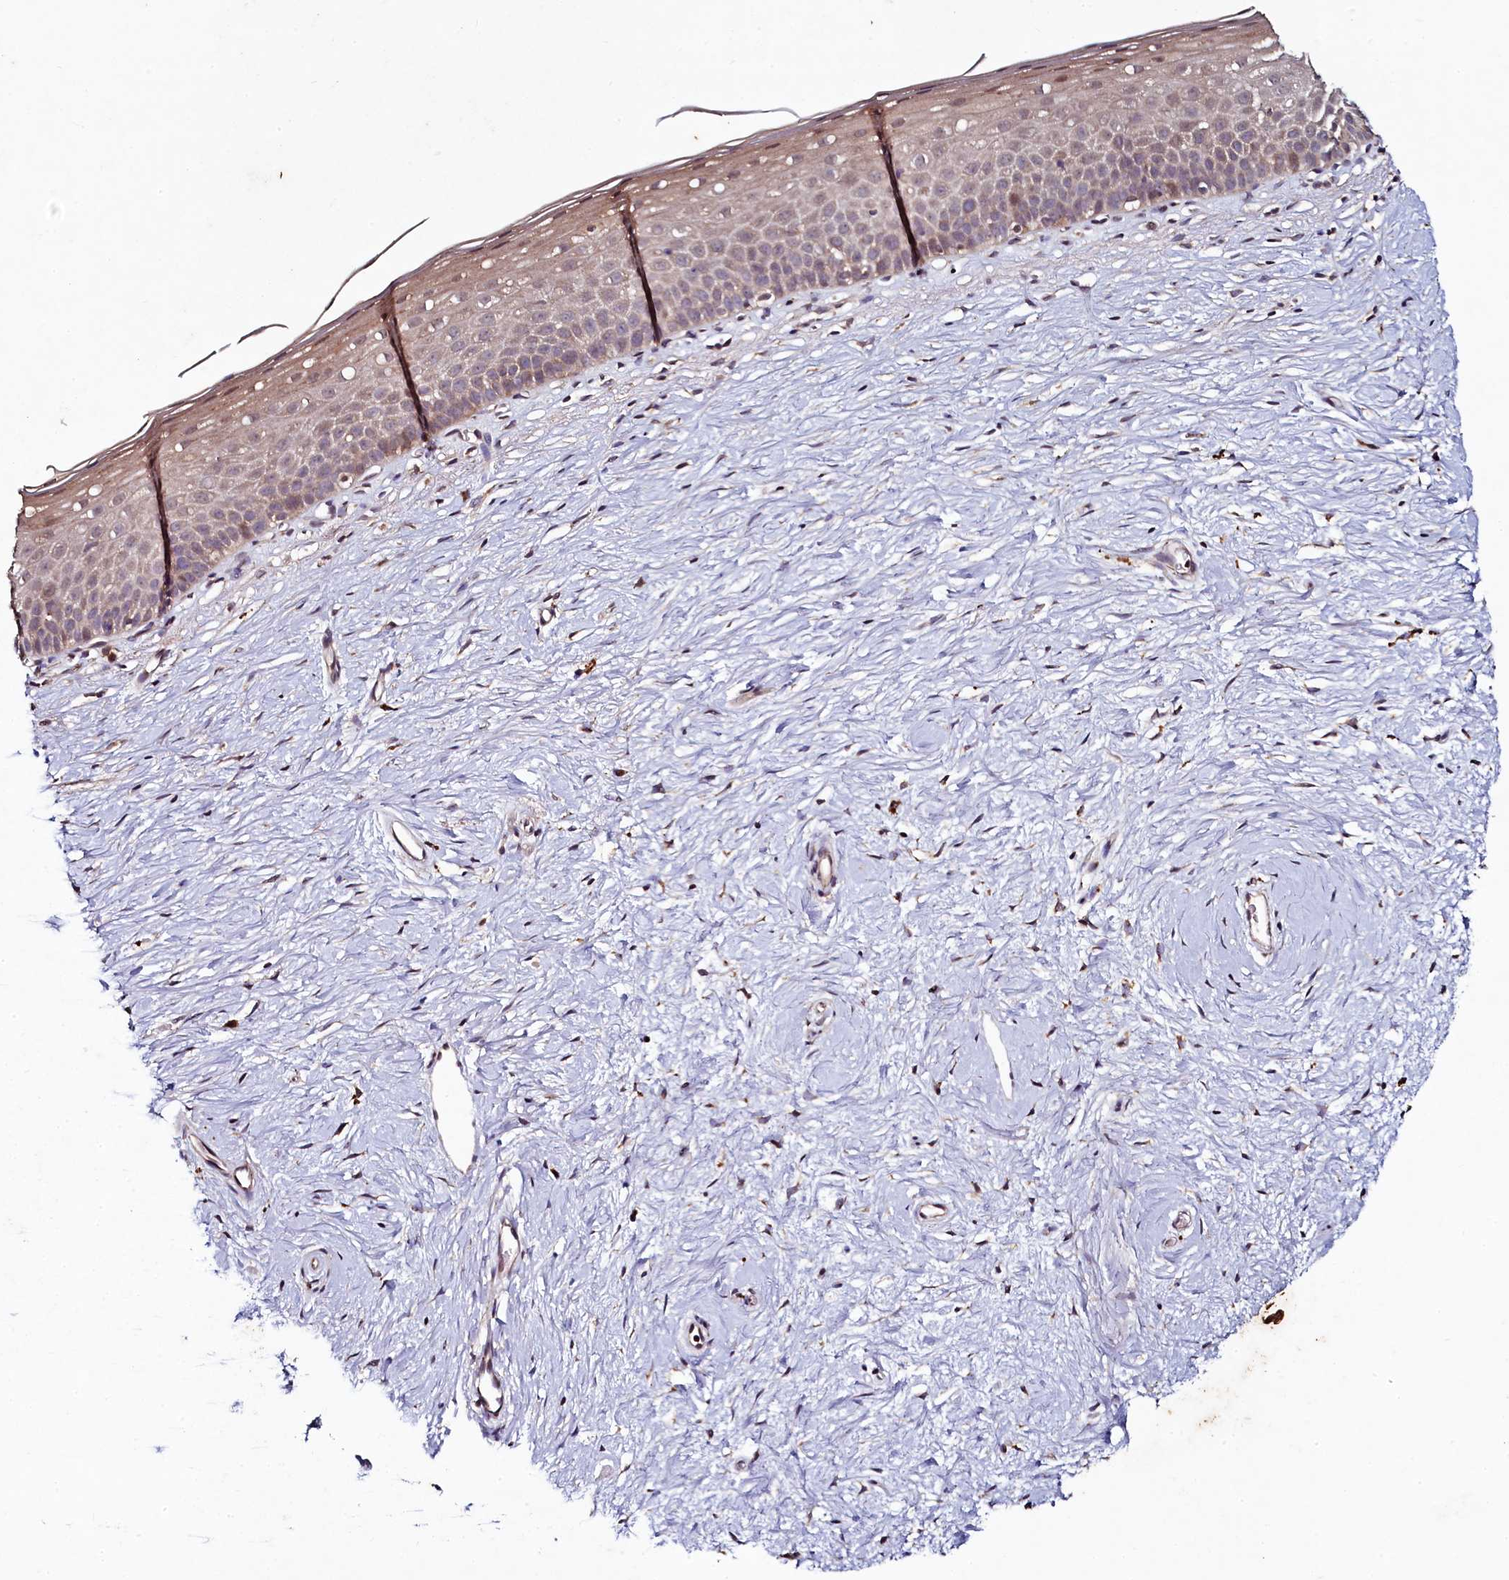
{"staining": {"intensity": "moderate", "quantity": ">75%", "location": "cytoplasmic/membranous"}, "tissue": "cervix", "cell_type": "Glandular cells", "image_type": "normal", "snomed": [{"axis": "morphology", "description": "Normal tissue, NOS"}, {"axis": "topography", "description": "Cervix"}], "caption": "Immunohistochemical staining of unremarkable human cervix displays medium levels of moderate cytoplasmic/membranous expression in about >75% of glandular cells.", "gene": "SEC24C", "patient": {"sex": "female", "age": 57}}